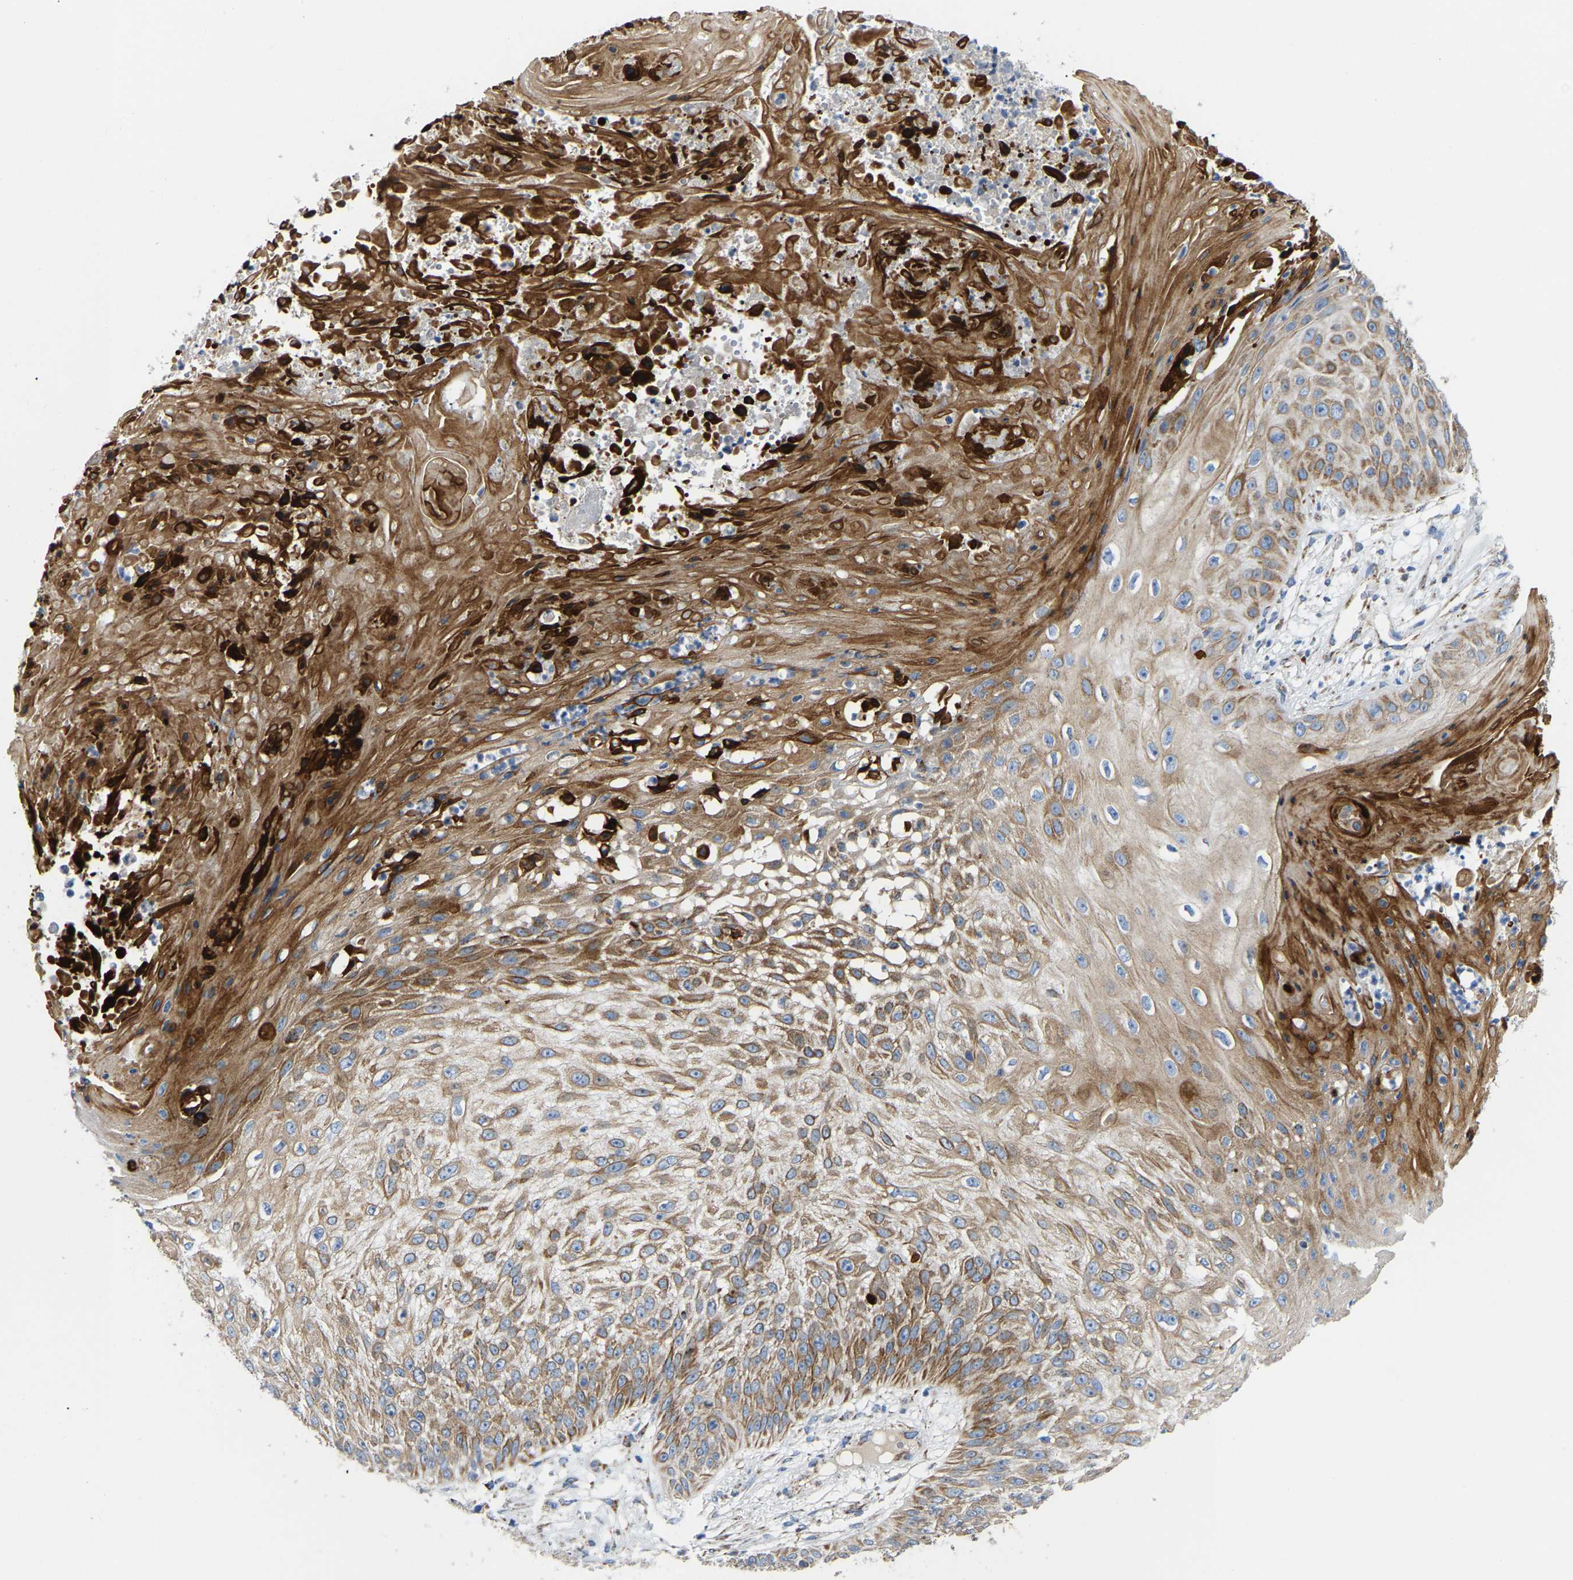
{"staining": {"intensity": "moderate", "quantity": ">75%", "location": "cytoplasmic/membranous"}, "tissue": "skin cancer", "cell_type": "Tumor cells", "image_type": "cancer", "snomed": [{"axis": "morphology", "description": "Squamous cell carcinoma, NOS"}, {"axis": "topography", "description": "Skin"}], "caption": "Immunohistochemical staining of human skin cancer (squamous cell carcinoma) displays moderate cytoplasmic/membranous protein positivity in about >75% of tumor cells. The staining was performed using DAB (3,3'-diaminobenzidine) to visualize the protein expression in brown, while the nuclei were stained in blue with hematoxylin (Magnification: 20x).", "gene": "HIBADH", "patient": {"sex": "female", "age": 80}}